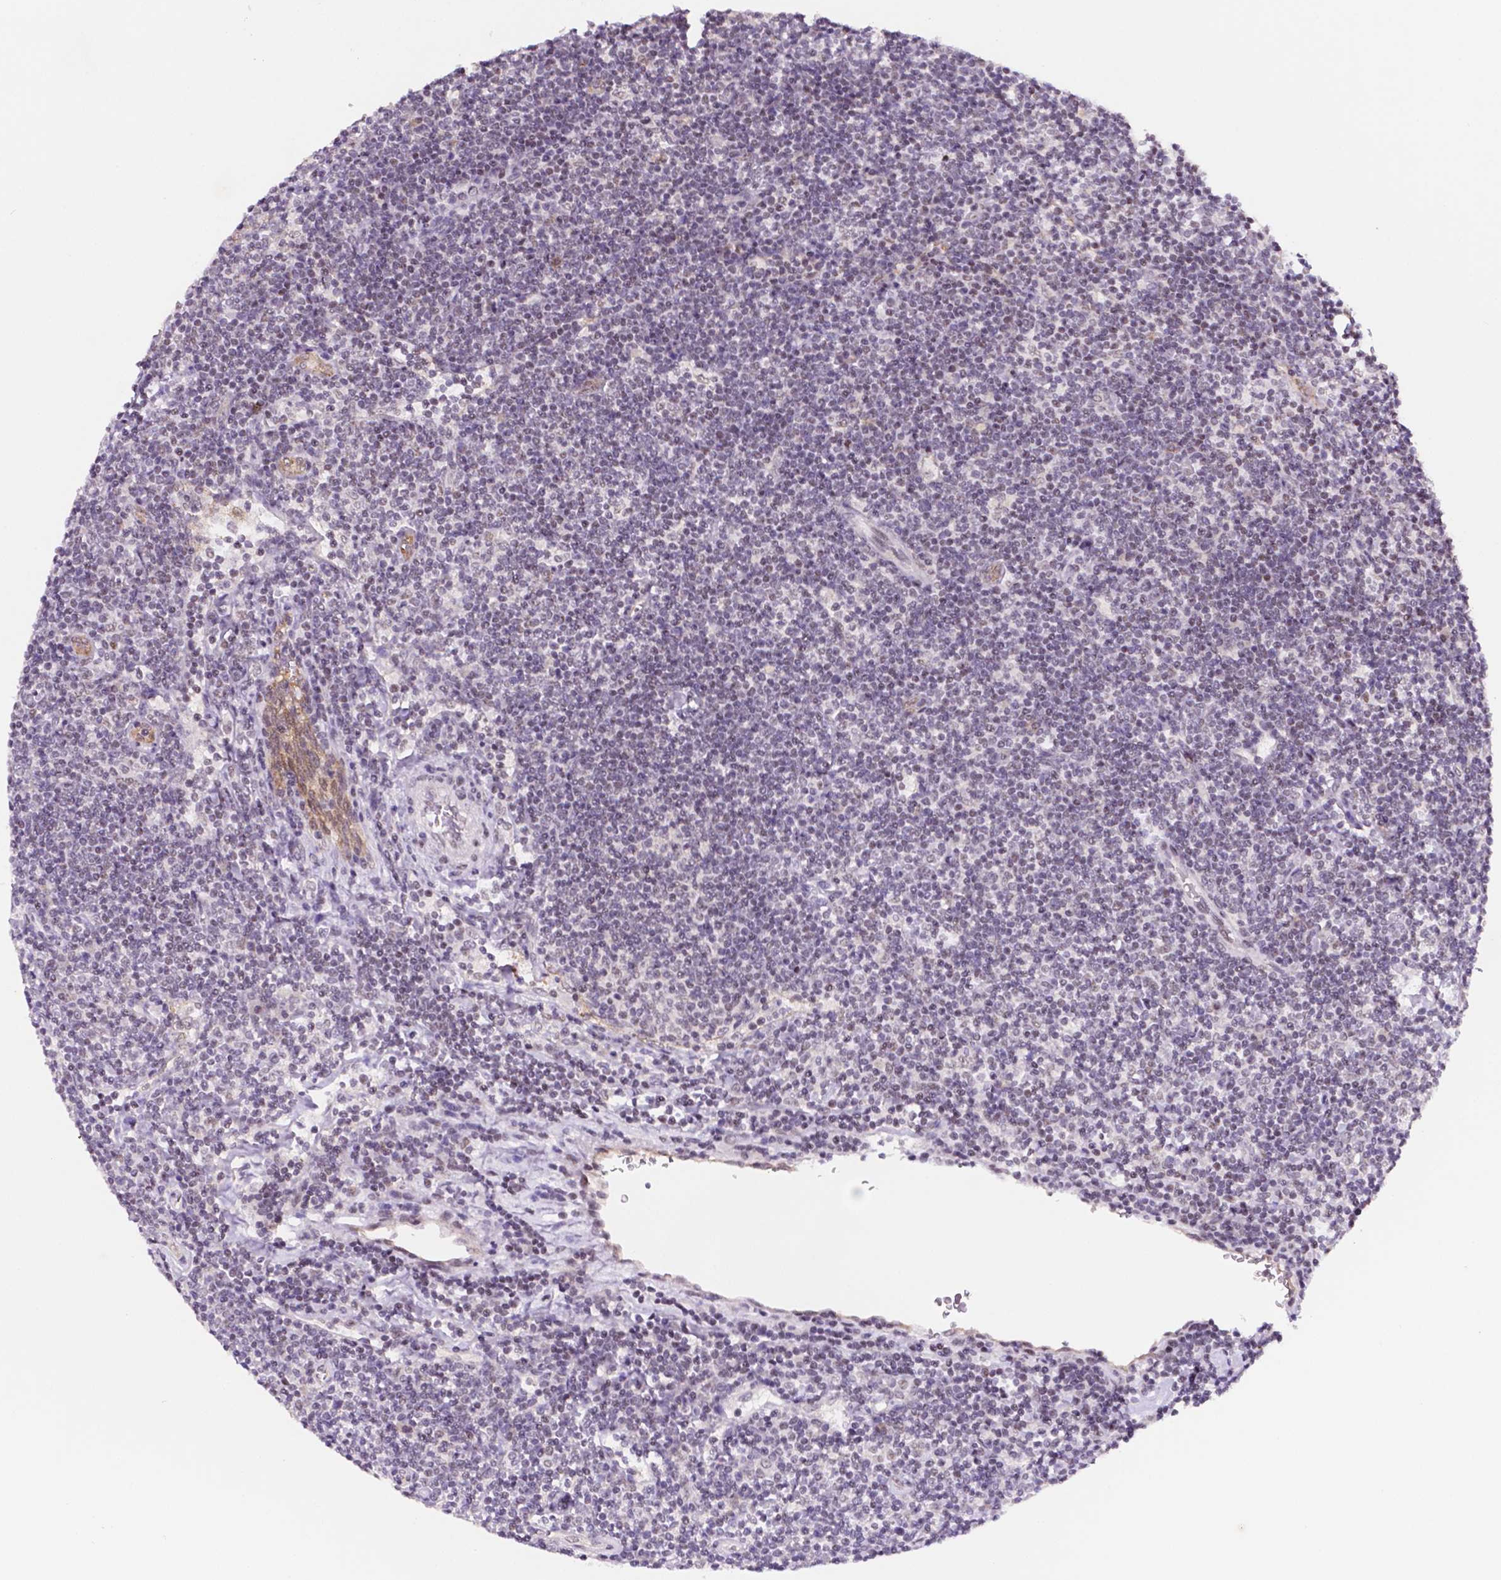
{"staining": {"intensity": "negative", "quantity": "none", "location": "none"}, "tissue": "lymphoma", "cell_type": "Tumor cells", "image_type": "cancer", "snomed": [{"axis": "morphology", "description": "Hodgkin's disease, NOS"}, {"axis": "topography", "description": "Lymph node"}], "caption": "The IHC histopathology image has no significant expression in tumor cells of lymphoma tissue.", "gene": "NCOR1", "patient": {"sex": "male", "age": 40}}